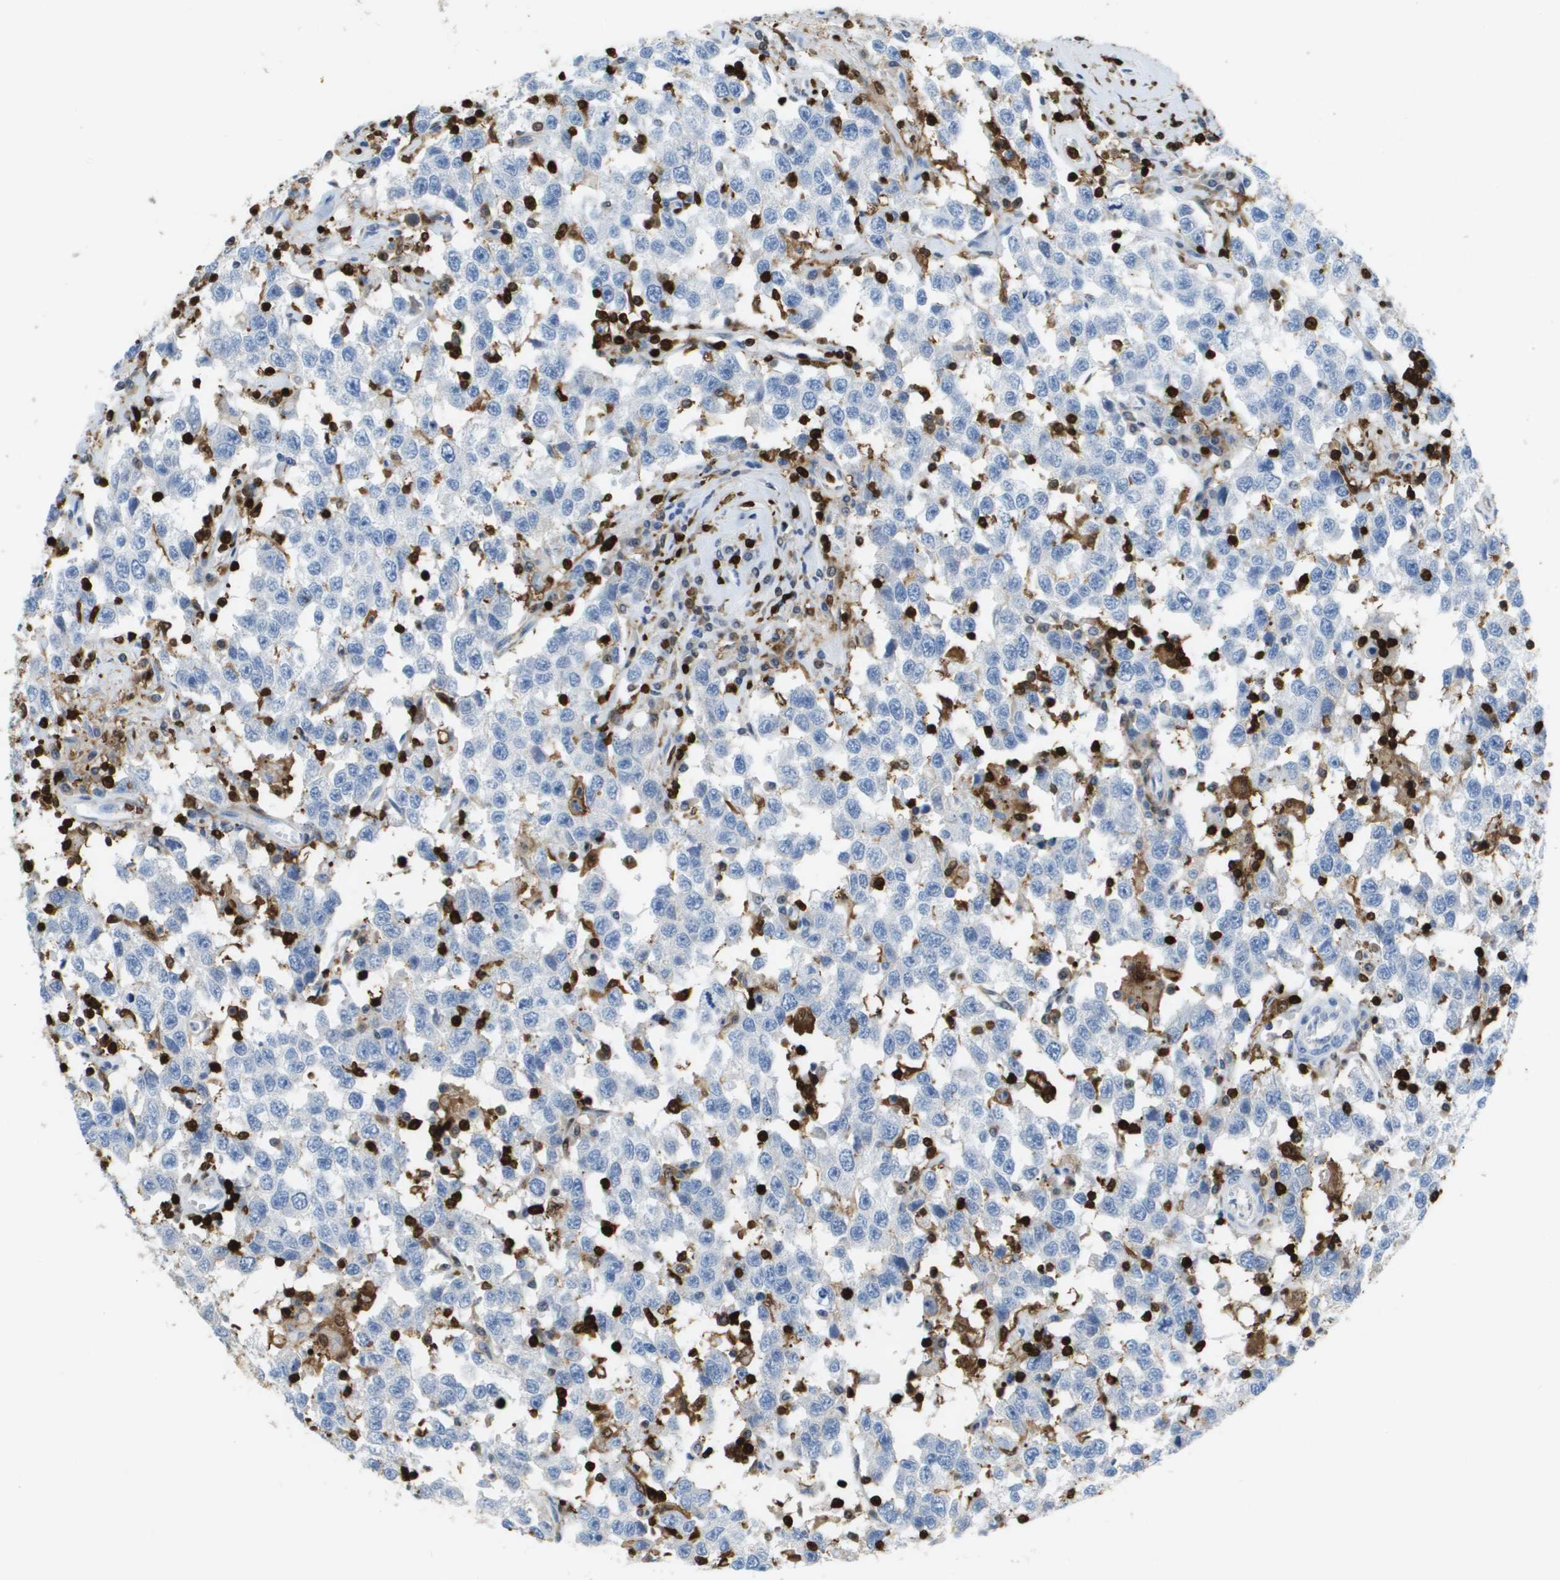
{"staining": {"intensity": "negative", "quantity": "none", "location": "none"}, "tissue": "testis cancer", "cell_type": "Tumor cells", "image_type": "cancer", "snomed": [{"axis": "morphology", "description": "Seminoma, NOS"}, {"axis": "topography", "description": "Testis"}], "caption": "The IHC histopathology image has no significant positivity in tumor cells of testis cancer tissue.", "gene": "DOCK5", "patient": {"sex": "male", "age": 41}}